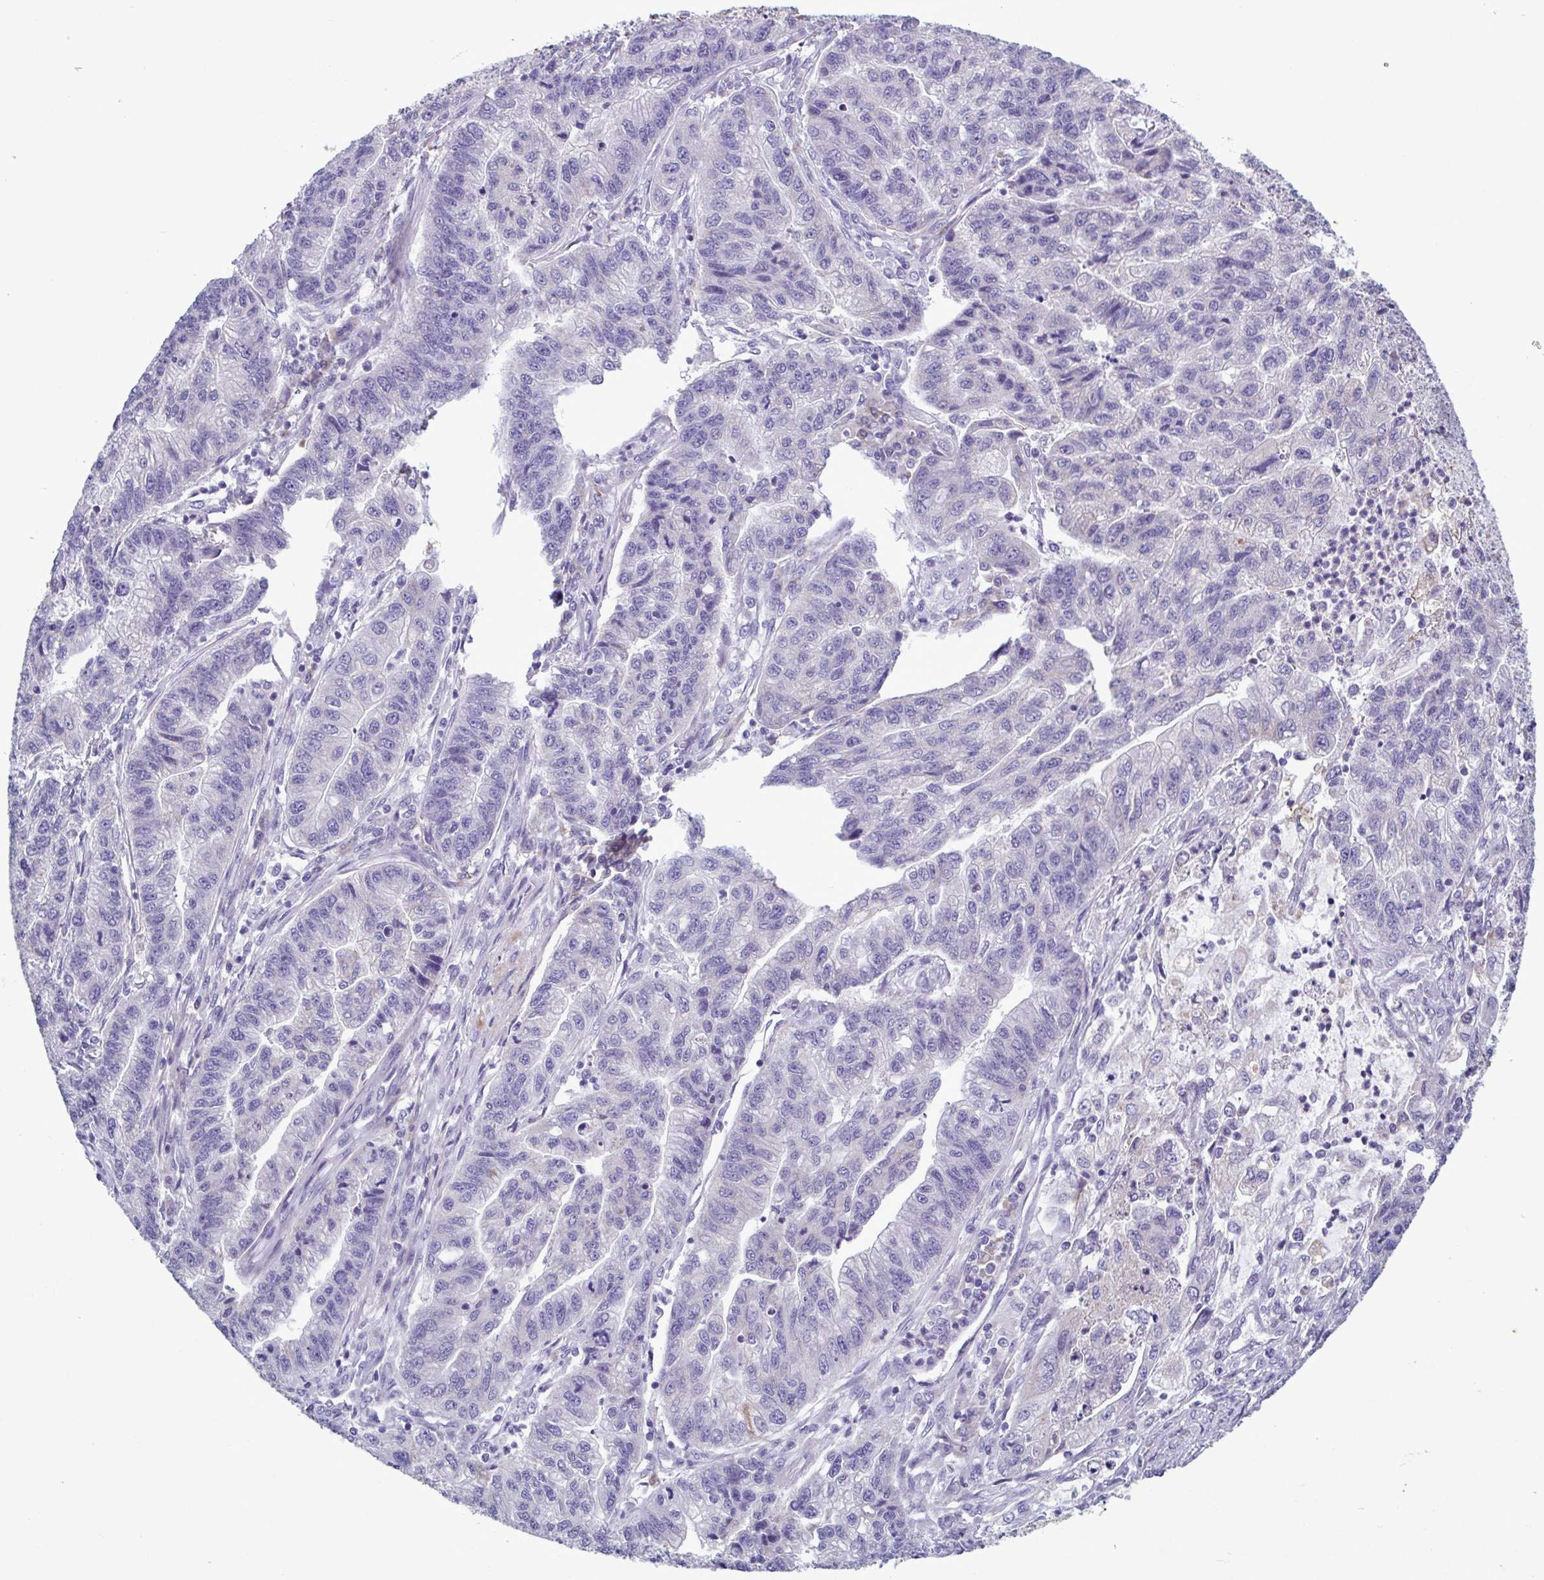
{"staining": {"intensity": "negative", "quantity": "none", "location": "none"}, "tissue": "stomach cancer", "cell_type": "Tumor cells", "image_type": "cancer", "snomed": [{"axis": "morphology", "description": "Adenocarcinoma, NOS"}, {"axis": "topography", "description": "Stomach"}], "caption": "IHC micrograph of stomach cancer stained for a protein (brown), which shows no expression in tumor cells. (Brightfield microscopy of DAB IHC at high magnification).", "gene": "F13B", "patient": {"sex": "male", "age": 83}}